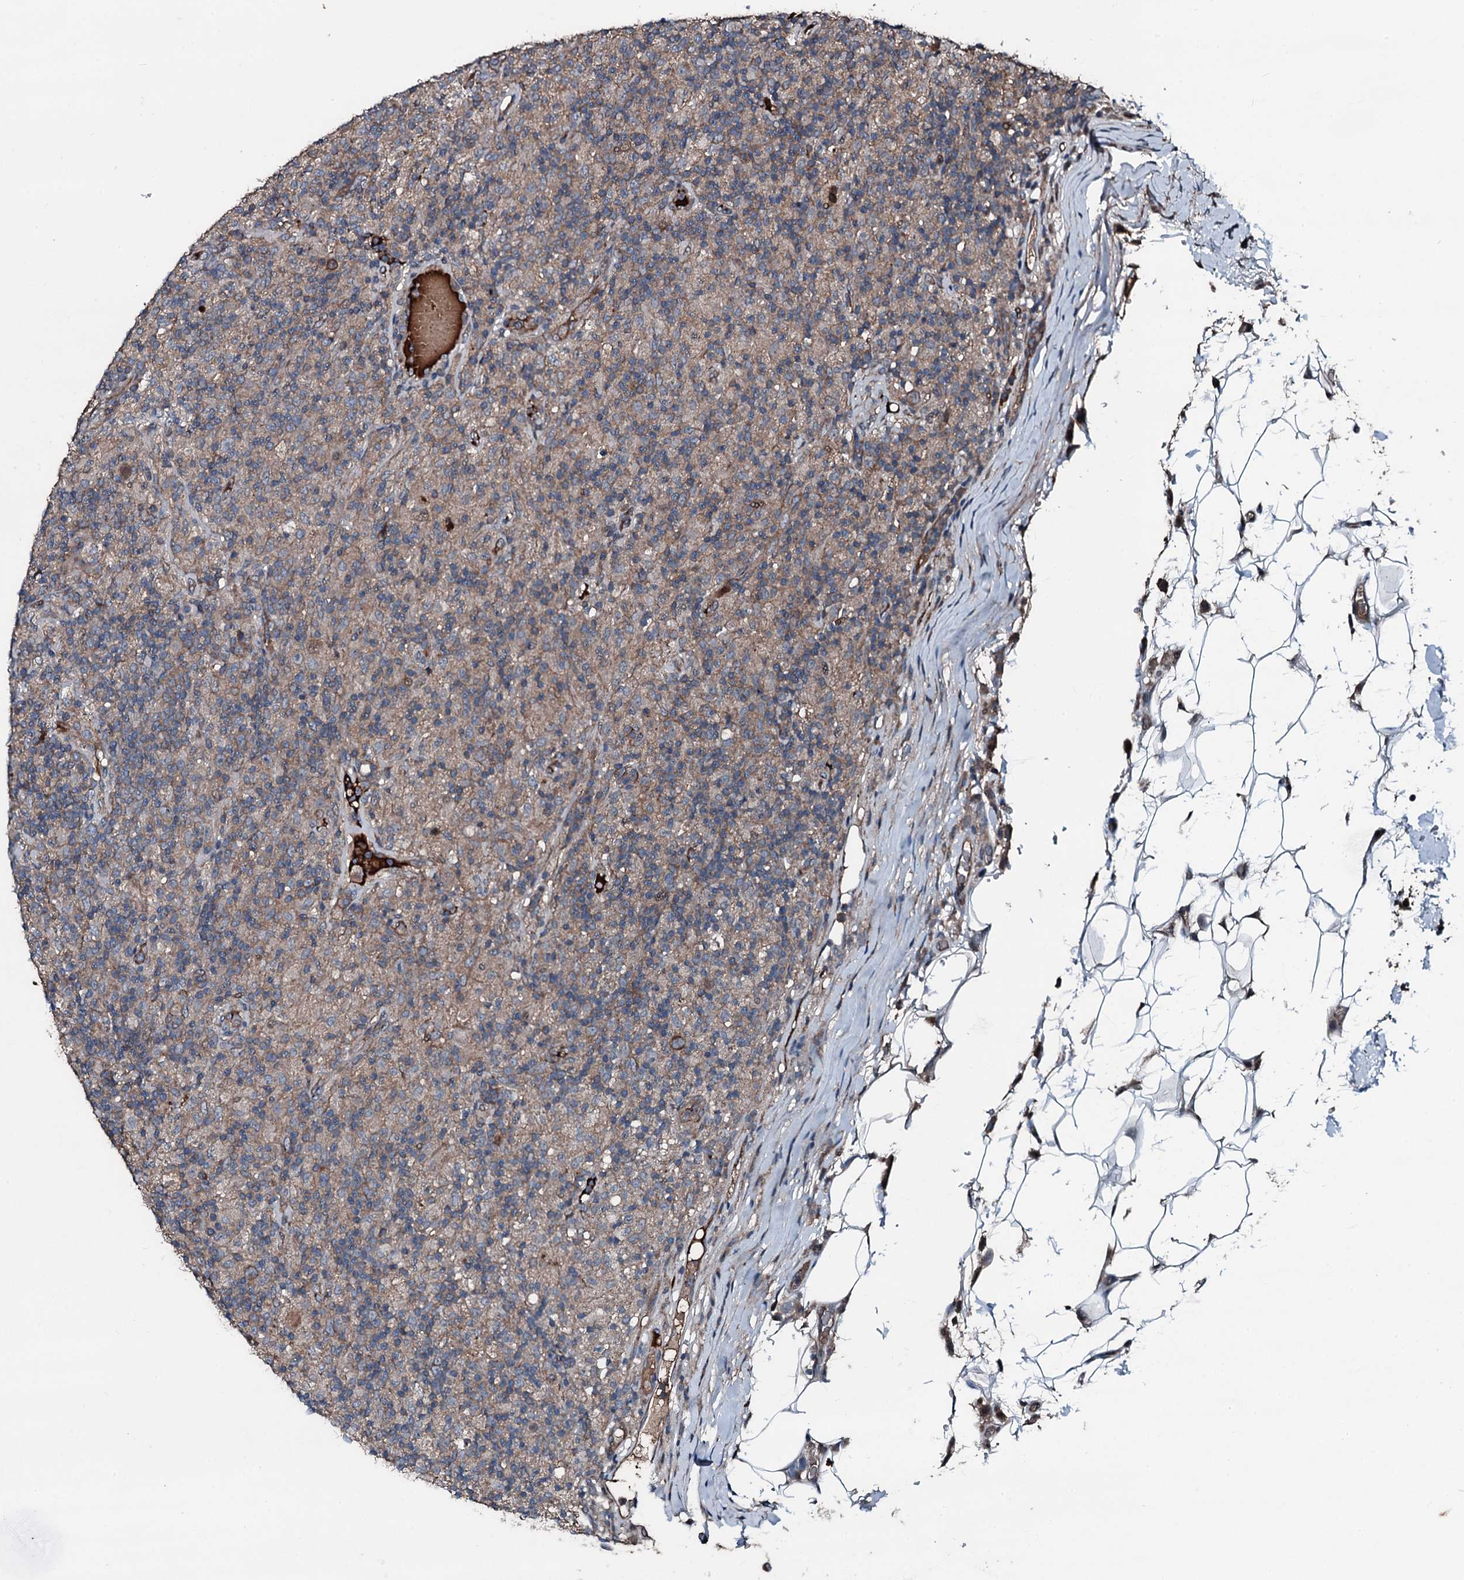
{"staining": {"intensity": "moderate", "quantity": ">75%", "location": "cytoplasmic/membranous"}, "tissue": "lymphoma", "cell_type": "Tumor cells", "image_type": "cancer", "snomed": [{"axis": "morphology", "description": "Hodgkin's disease, NOS"}, {"axis": "topography", "description": "Lymph node"}], "caption": "Lymphoma tissue demonstrates moderate cytoplasmic/membranous expression in about >75% of tumor cells (Stains: DAB in brown, nuclei in blue, Microscopy: brightfield microscopy at high magnification).", "gene": "AARS1", "patient": {"sex": "male", "age": 70}}